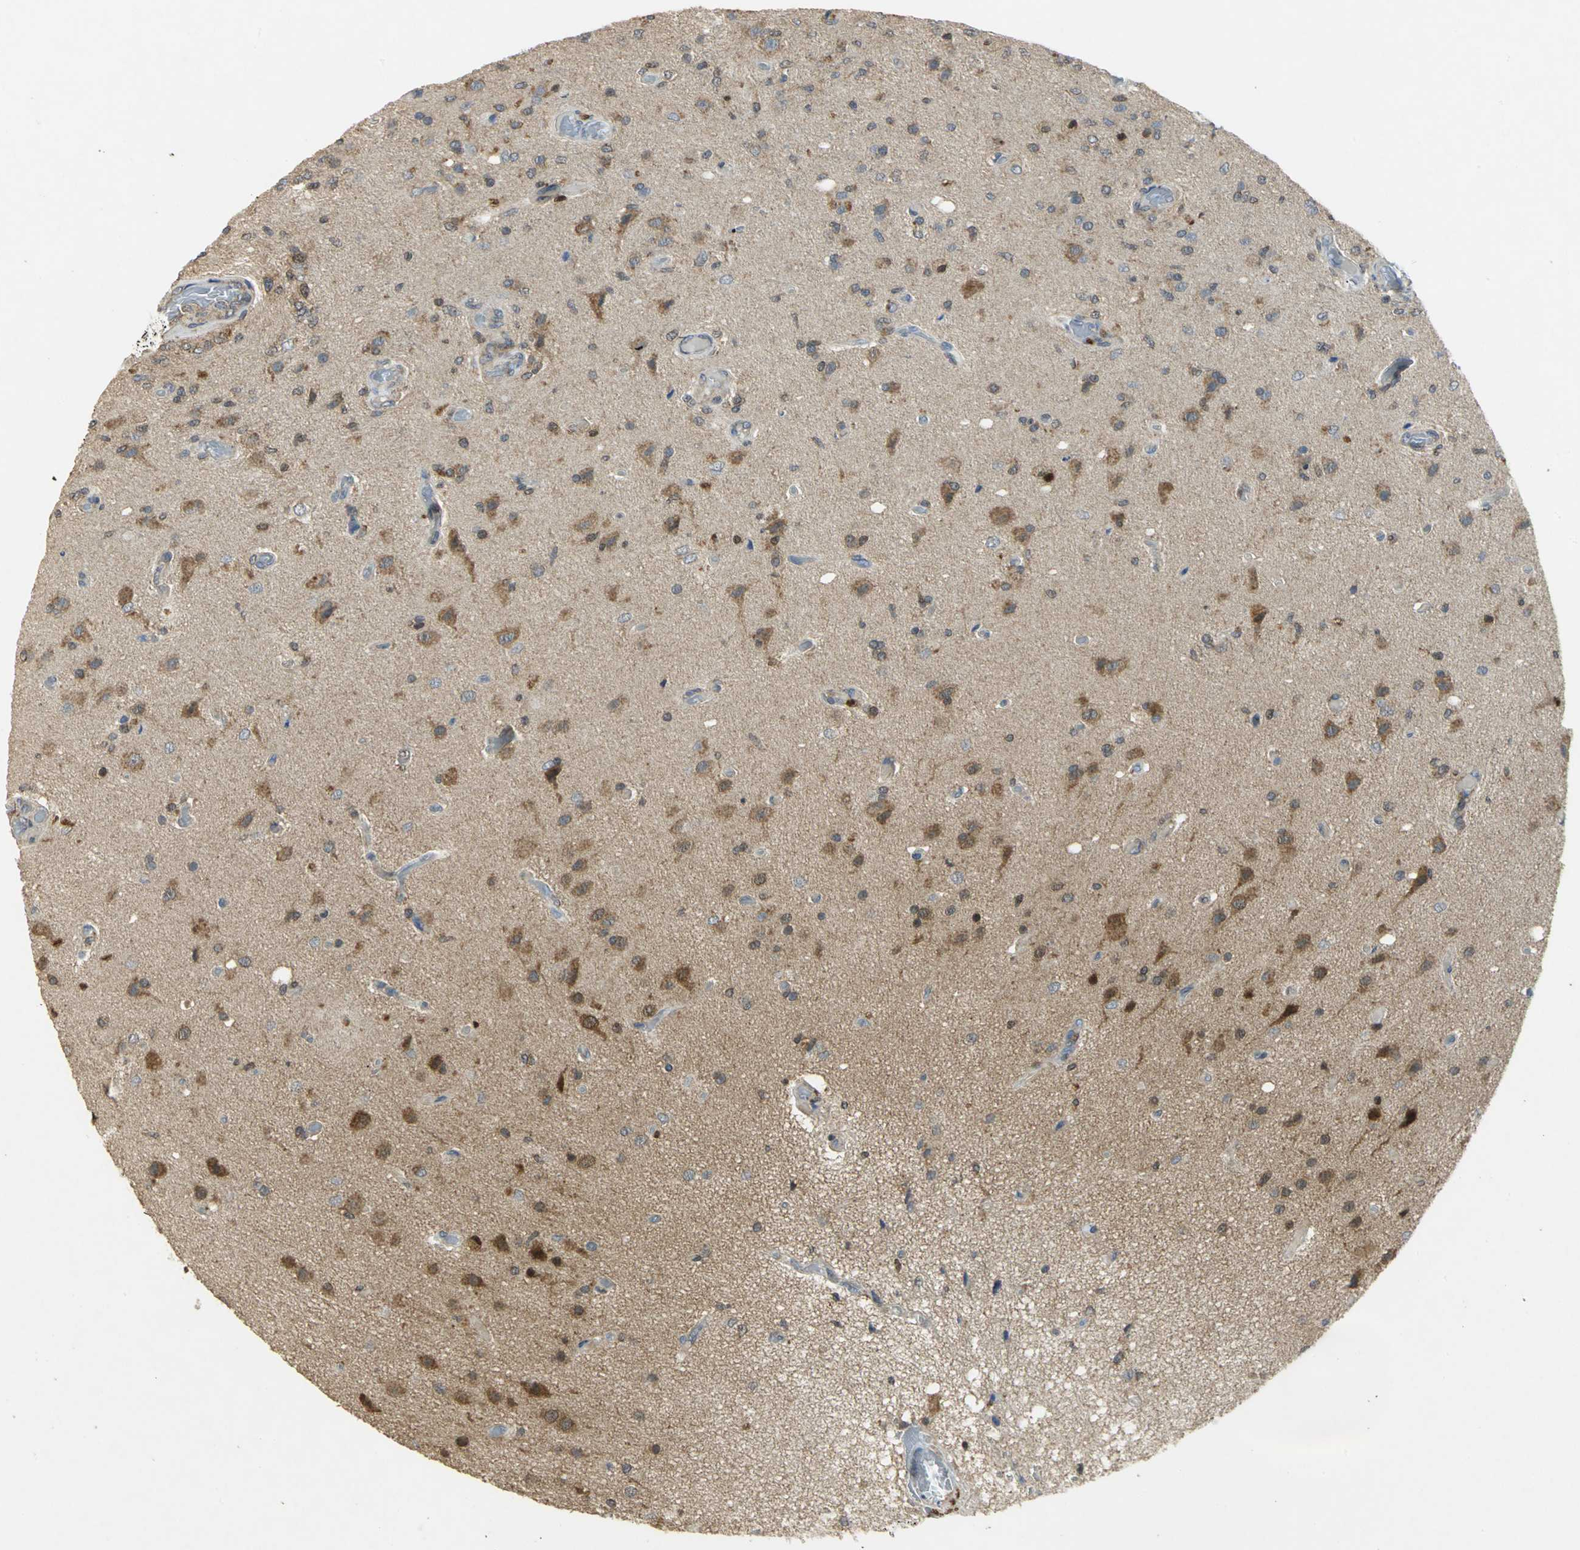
{"staining": {"intensity": "moderate", "quantity": ">75%", "location": "cytoplasmic/membranous,nuclear"}, "tissue": "glioma", "cell_type": "Tumor cells", "image_type": "cancer", "snomed": [{"axis": "morphology", "description": "Normal tissue, NOS"}, {"axis": "morphology", "description": "Glioma, malignant, High grade"}, {"axis": "topography", "description": "Cerebral cortex"}], "caption": "The immunohistochemical stain shows moderate cytoplasmic/membranous and nuclear expression in tumor cells of malignant high-grade glioma tissue.", "gene": "PPIA", "patient": {"sex": "male", "age": 77}}